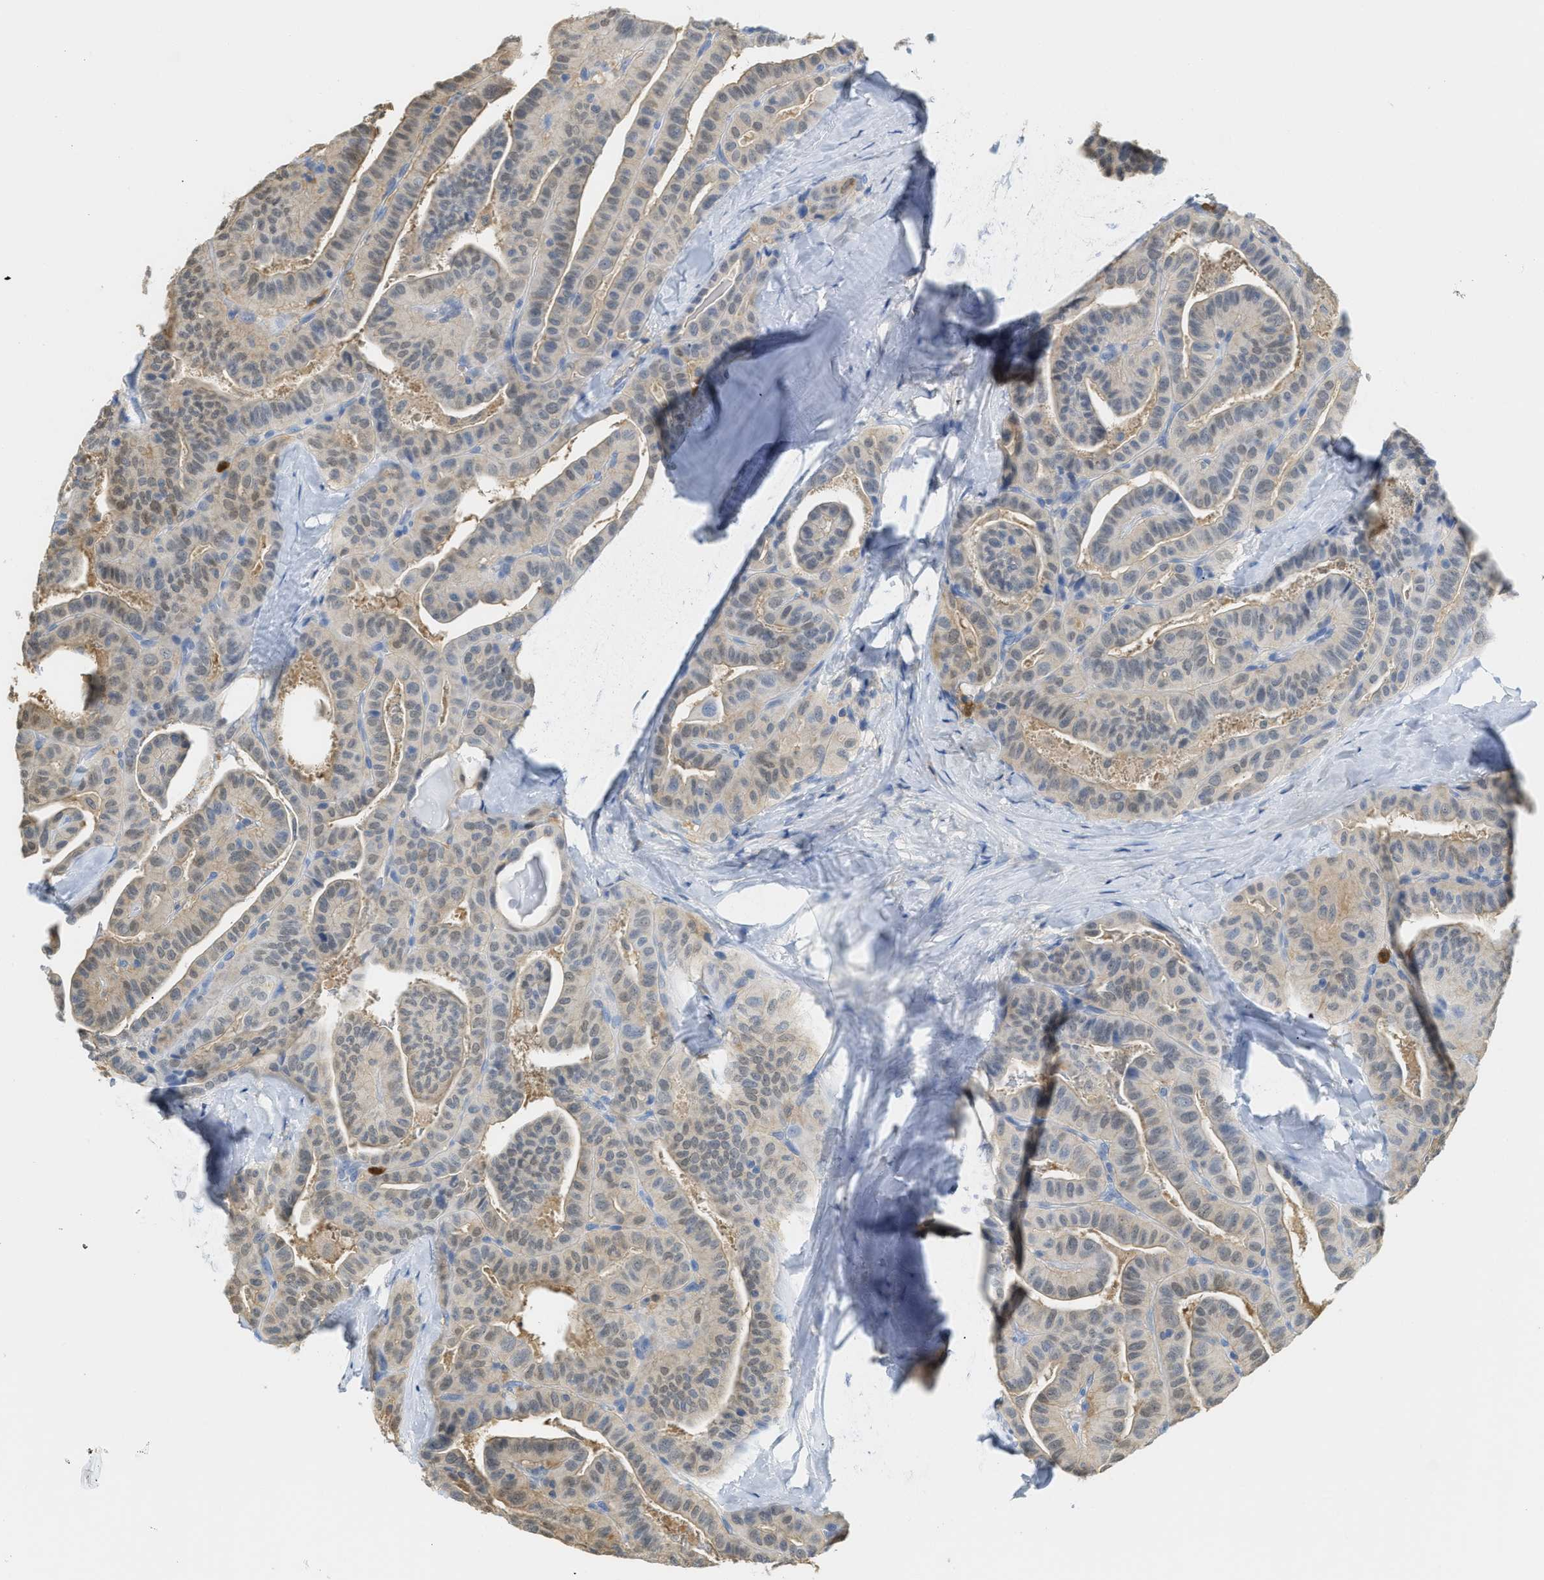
{"staining": {"intensity": "weak", "quantity": ">75%", "location": "cytoplasmic/membranous,nuclear"}, "tissue": "thyroid cancer", "cell_type": "Tumor cells", "image_type": "cancer", "snomed": [{"axis": "morphology", "description": "Papillary adenocarcinoma, NOS"}, {"axis": "topography", "description": "Thyroid gland"}], "caption": "A high-resolution photomicrograph shows IHC staining of papillary adenocarcinoma (thyroid), which reveals weak cytoplasmic/membranous and nuclear staining in approximately >75% of tumor cells.", "gene": "SERPINB1", "patient": {"sex": "male", "age": 77}}